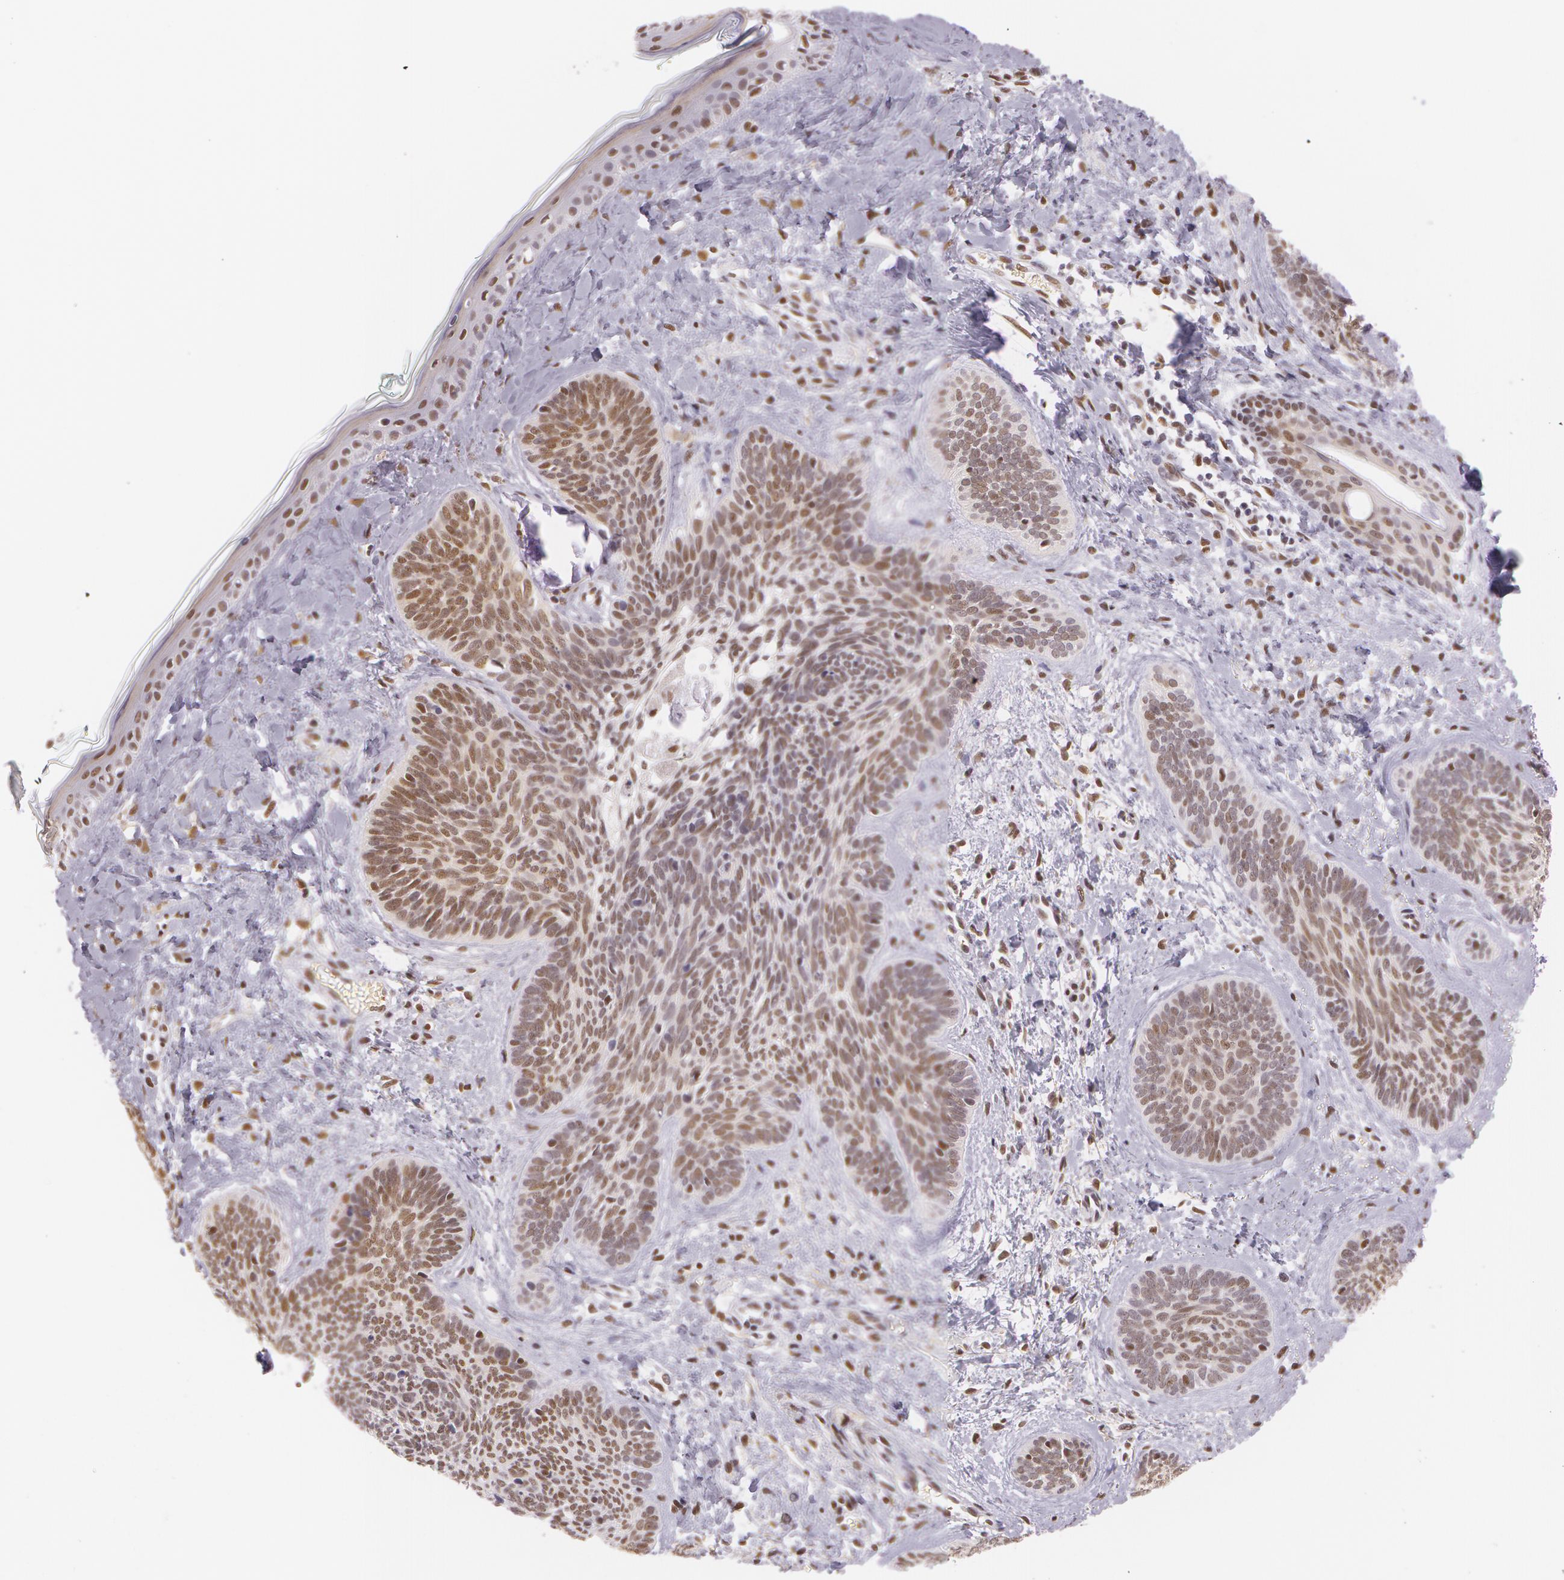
{"staining": {"intensity": "moderate", "quantity": ">75%", "location": "nuclear"}, "tissue": "skin cancer", "cell_type": "Tumor cells", "image_type": "cancer", "snomed": [{"axis": "morphology", "description": "Basal cell carcinoma"}, {"axis": "topography", "description": "Skin"}], "caption": "About >75% of tumor cells in human skin basal cell carcinoma show moderate nuclear protein staining as visualized by brown immunohistochemical staining.", "gene": "NBN", "patient": {"sex": "female", "age": 81}}